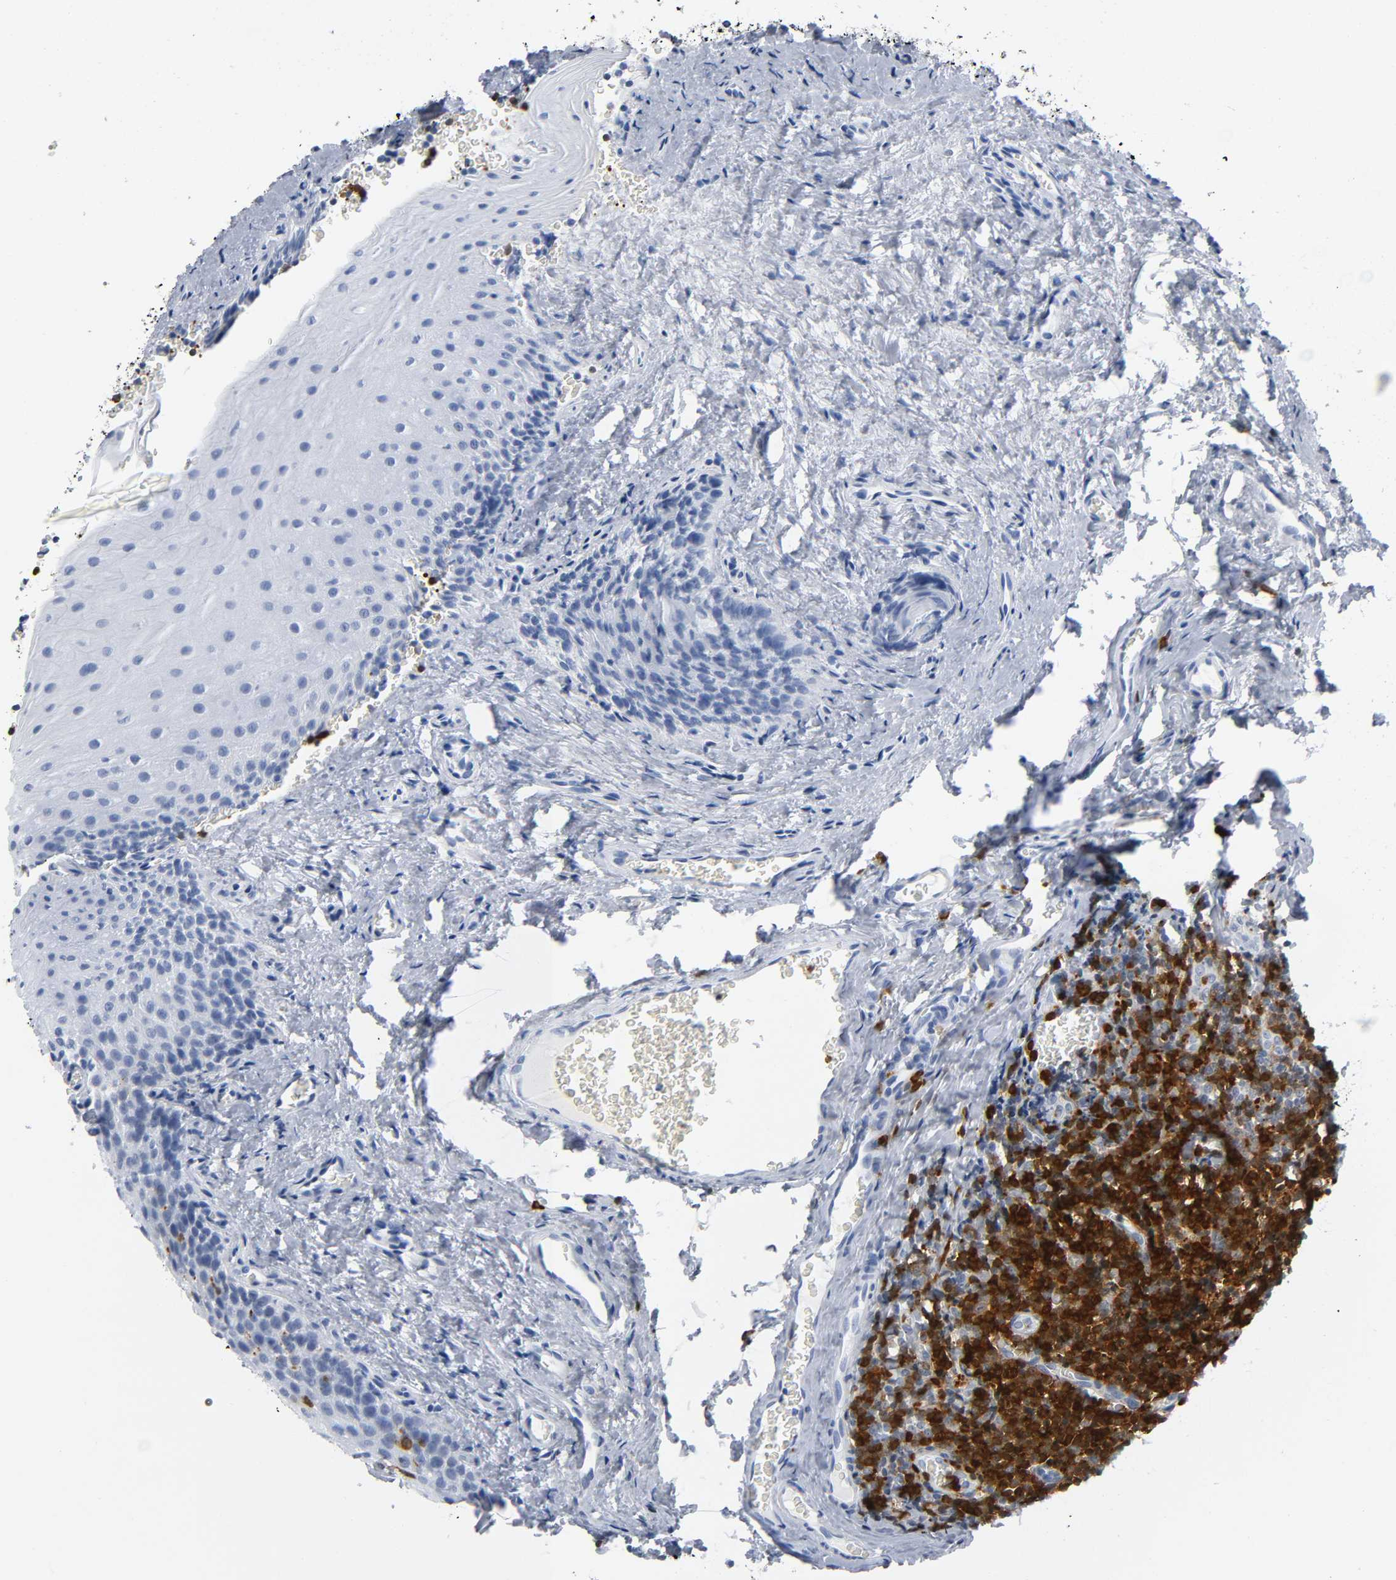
{"staining": {"intensity": "negative", "quantity": "none", "location": "none"}, "tissue": "oral mucosa", "cell_type": "Squamous epithelial cells", "image_type": "normal", "snomed": [{"axis": "morphology", "description": "Normal tissue, NOS"}, {"axis": "topography", "description": "Oral tissue"}], "caption": "Oral mucosa stained for a protein using IHC displays no expression squamous epithelial cells.", "gene": "DOK2", "patient": {"sex": "male", "age": 20}}